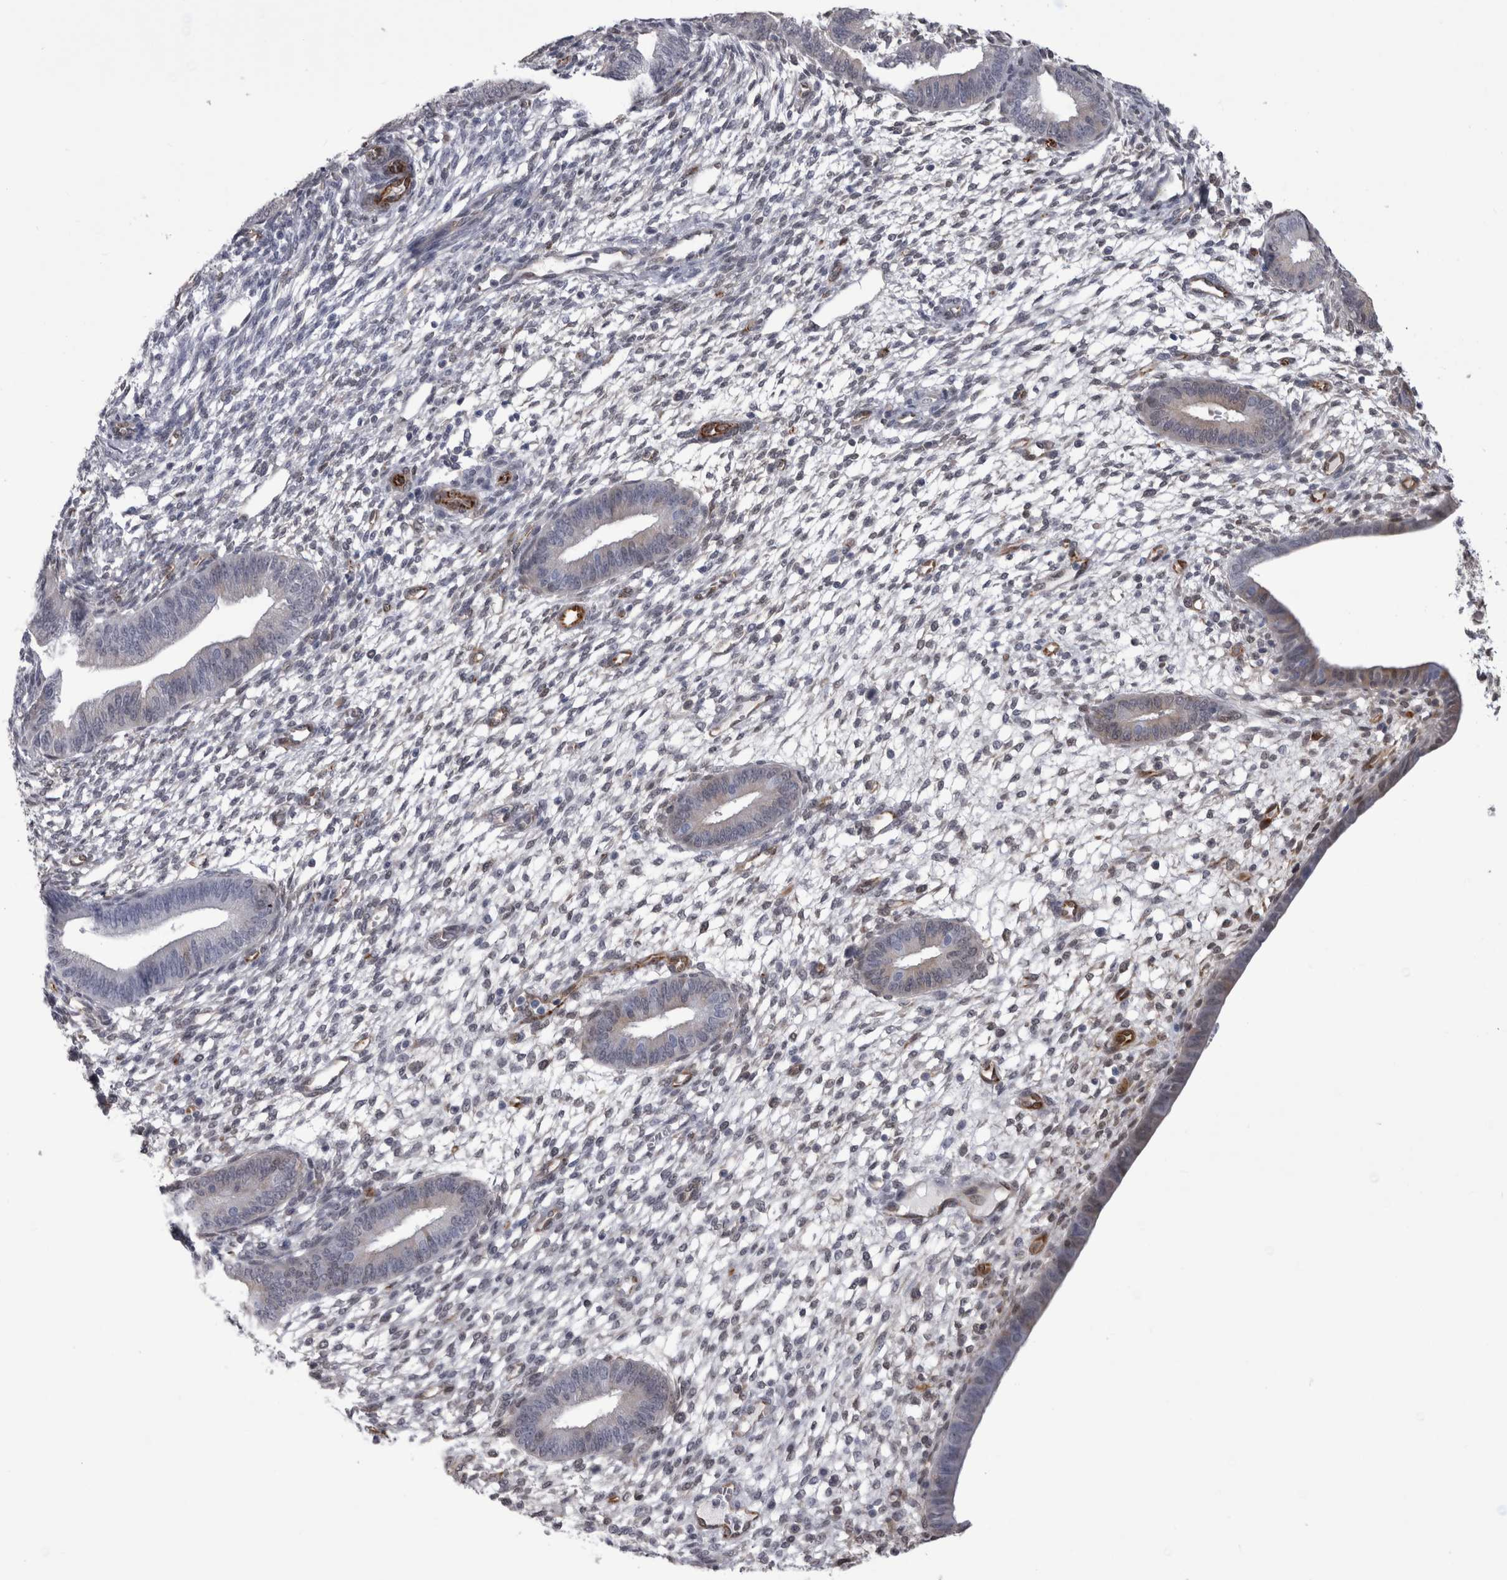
{"staining": {"intensity": "negative", "quantity": "none", "location": "none"}, "tissue": "endometrium", "cell_type": "Cells in endometrial stroma", "image_type": "normal", "snomed": [{"axis": "morphology", "description": "Normal tissue, NOS"}, {"axis": "topography", "description": "Endometrium"}], "caption": "This is an IHC image of normal endometrium. There is no positivity in cells in endometrial stroma.", "gene": "ACOT7", "patient": {"sex": "female", "age": 46}}